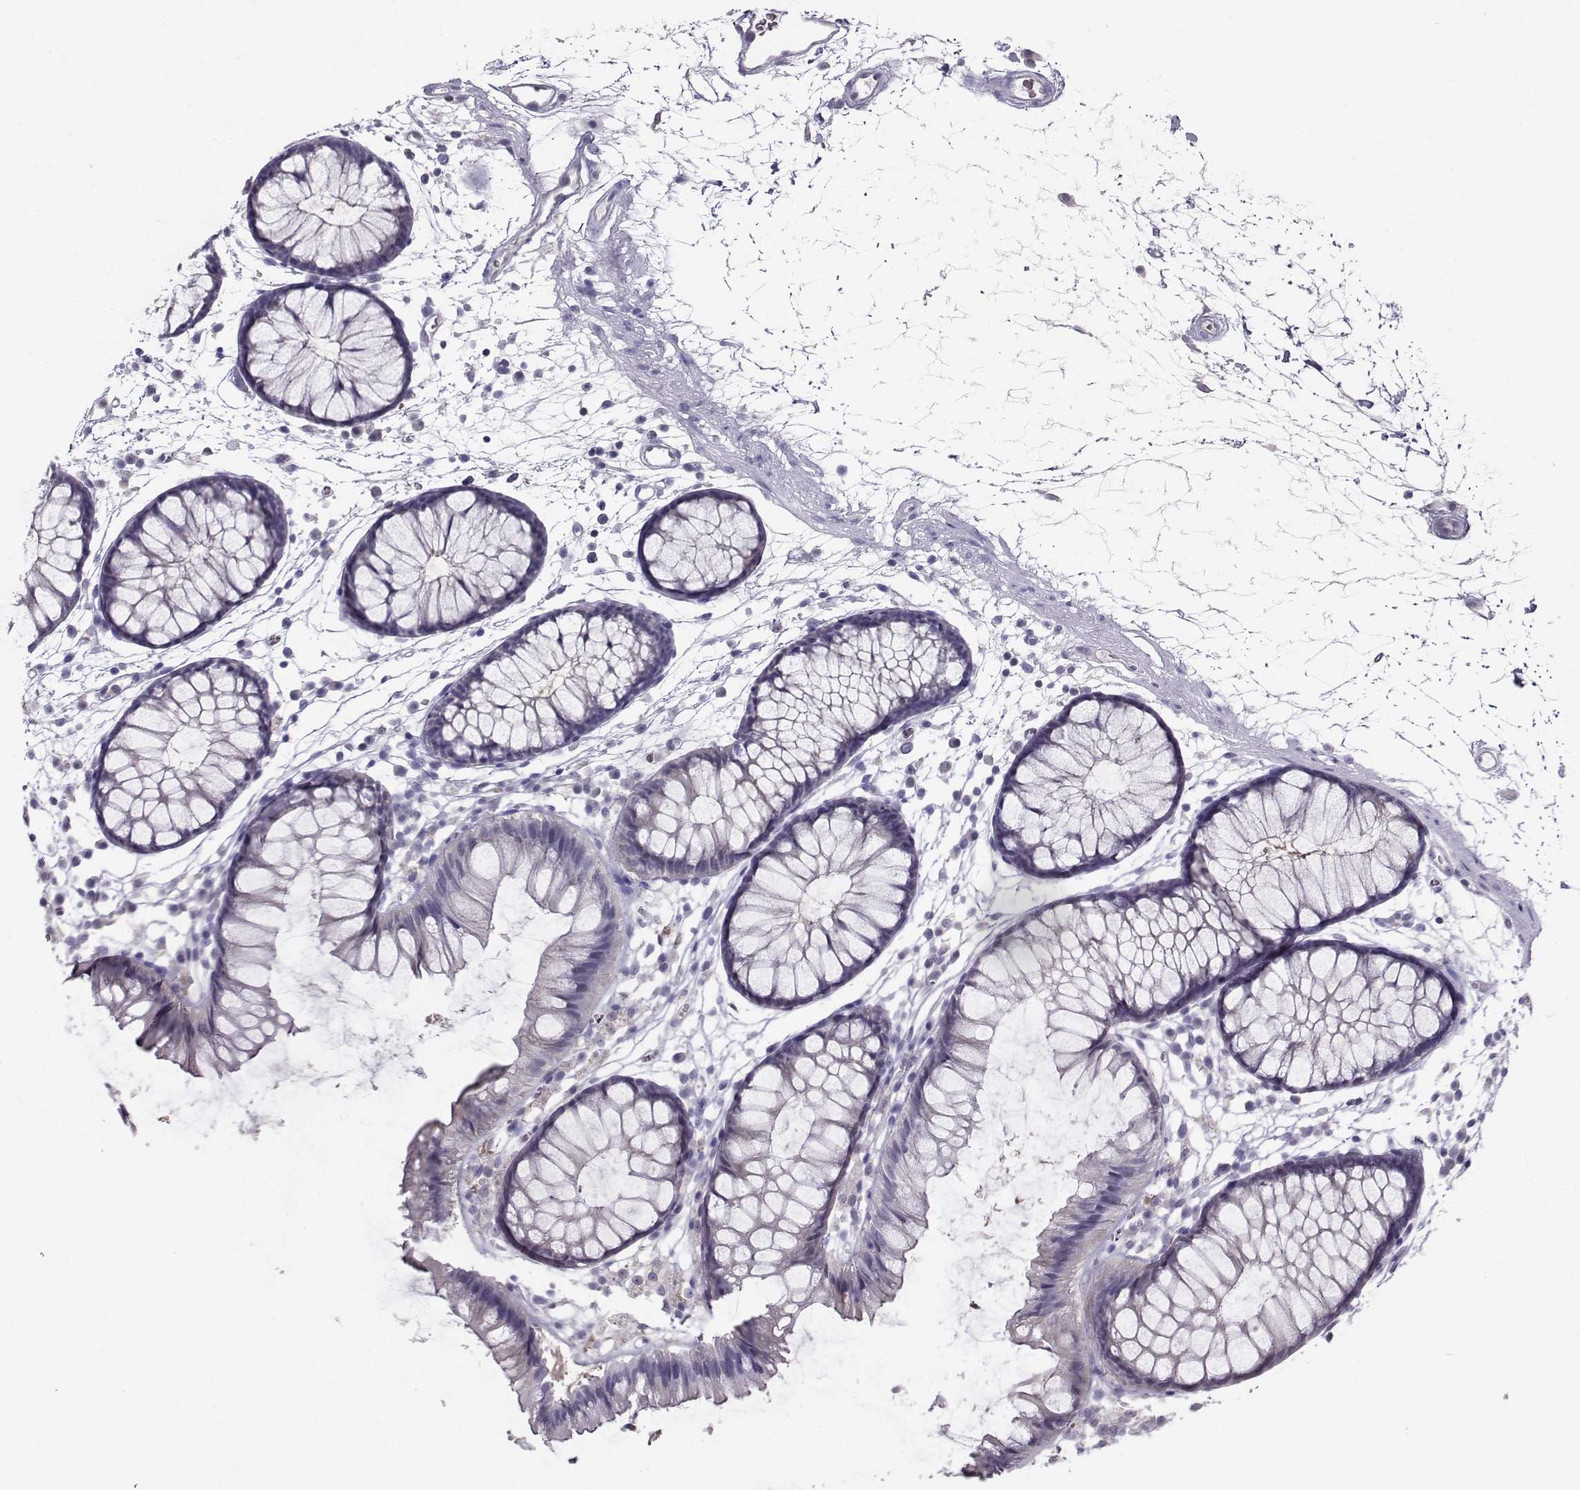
{"staining": {"intensity": "negative", "quantity": "none", "location": "none"}, "tissue": "colon", "cell_type": "Endothelial cells", "image_type": "normal", "snomed": [{"axis": "morphology", "description": "Normal tissue, NOS"}, {"axis": "morphology", "description": "Adenocarcinoma, NOS"}, {"axis": "topography", "description": "Colon"}], "caption": "Immunohistochemistry micrograph of benign colon: human colon stained with DAB (3,3'-diaminobenzidine) exhibits no significant protein positivity in endothelial cells.", "gene": "PGK1", "patient": {"sex": "male", "age": 65}}